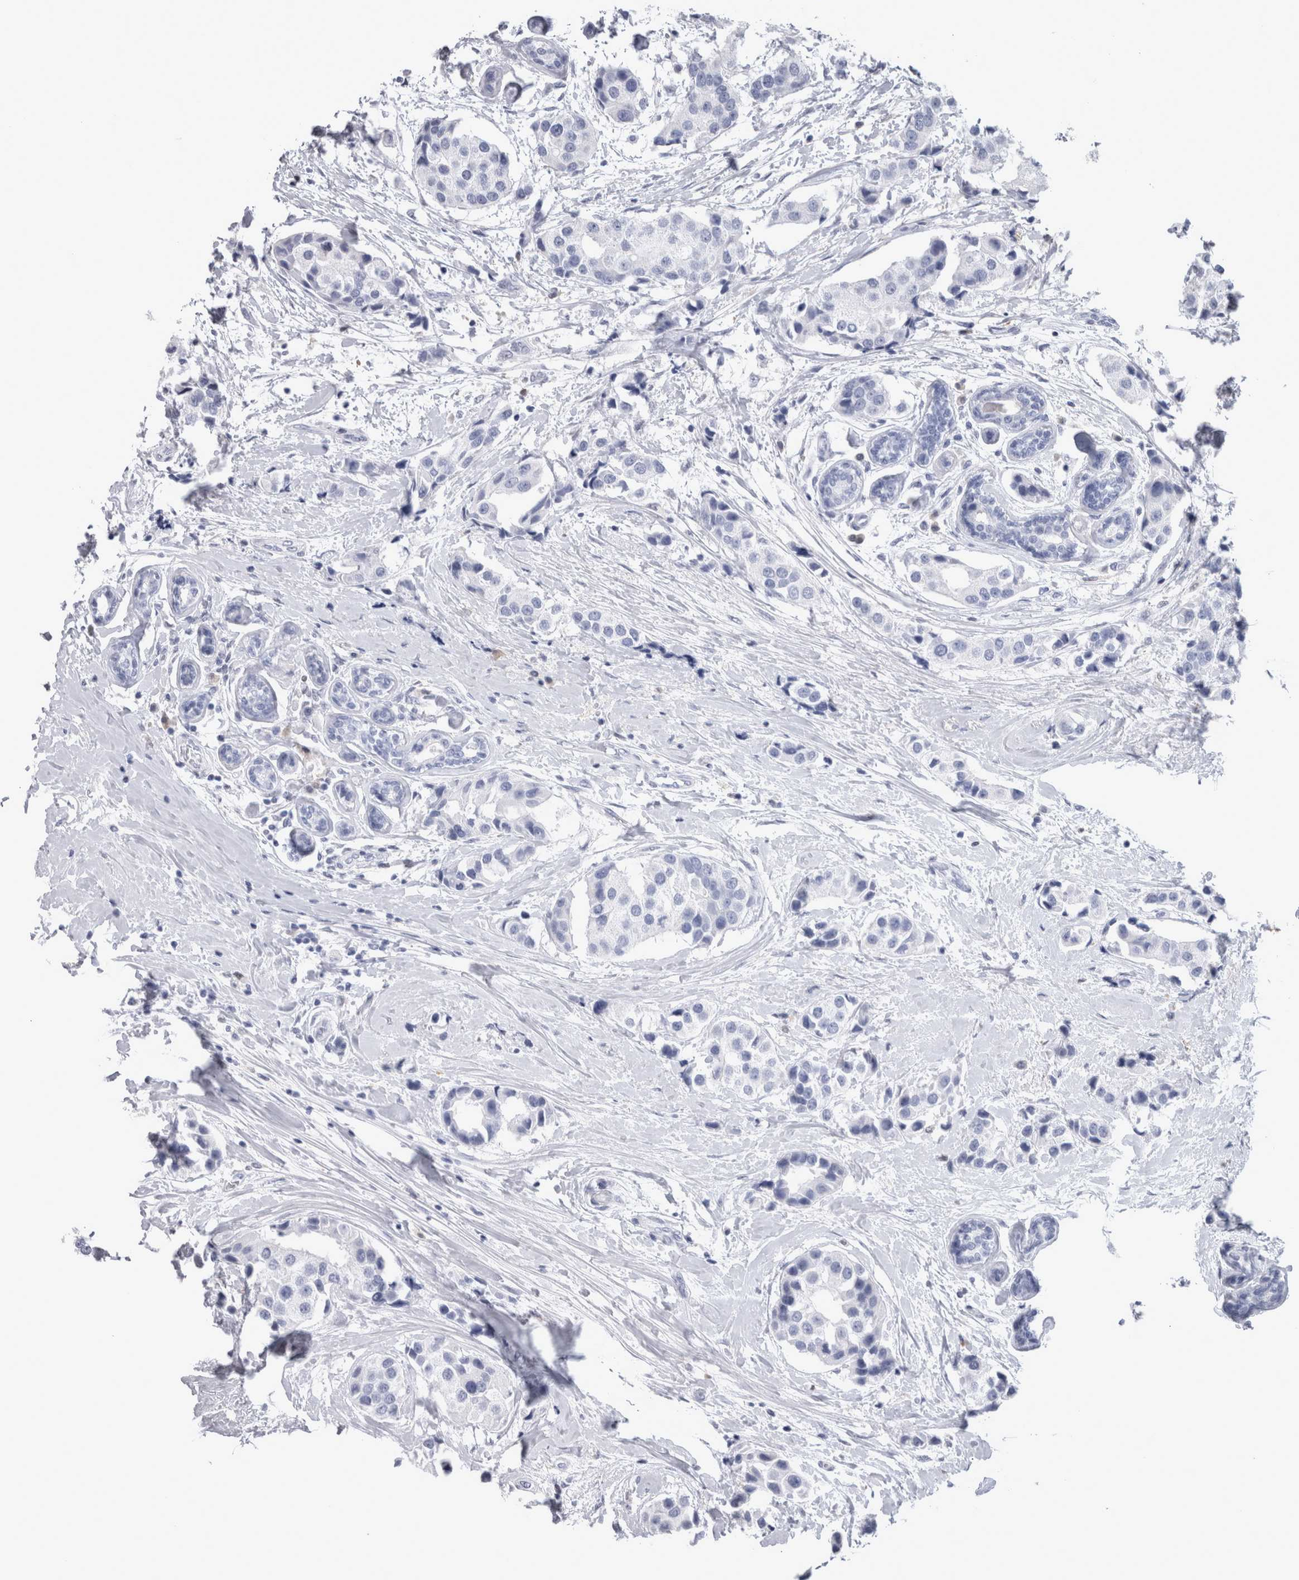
{"staining": {"intensity": "negative", "quantity": "none", "location": "none"}, "tissue": "breast cancer", "cell_type": "Tumor cells", "image_type": "cancer", "snomed": [{"axis": "morphology", "description": "Normal tissue, NOS"}, {"axis": "morphology", "description": "Duct carcinoma"}, {"axis": "topography", "description": "Breast"}], "caption": "A histopathology image of human breast cancer (intraductal carcinoma) is negative for staining in tumor cells.", "gene": "CA8", "patient": {"sex": "female", "age": 39}}